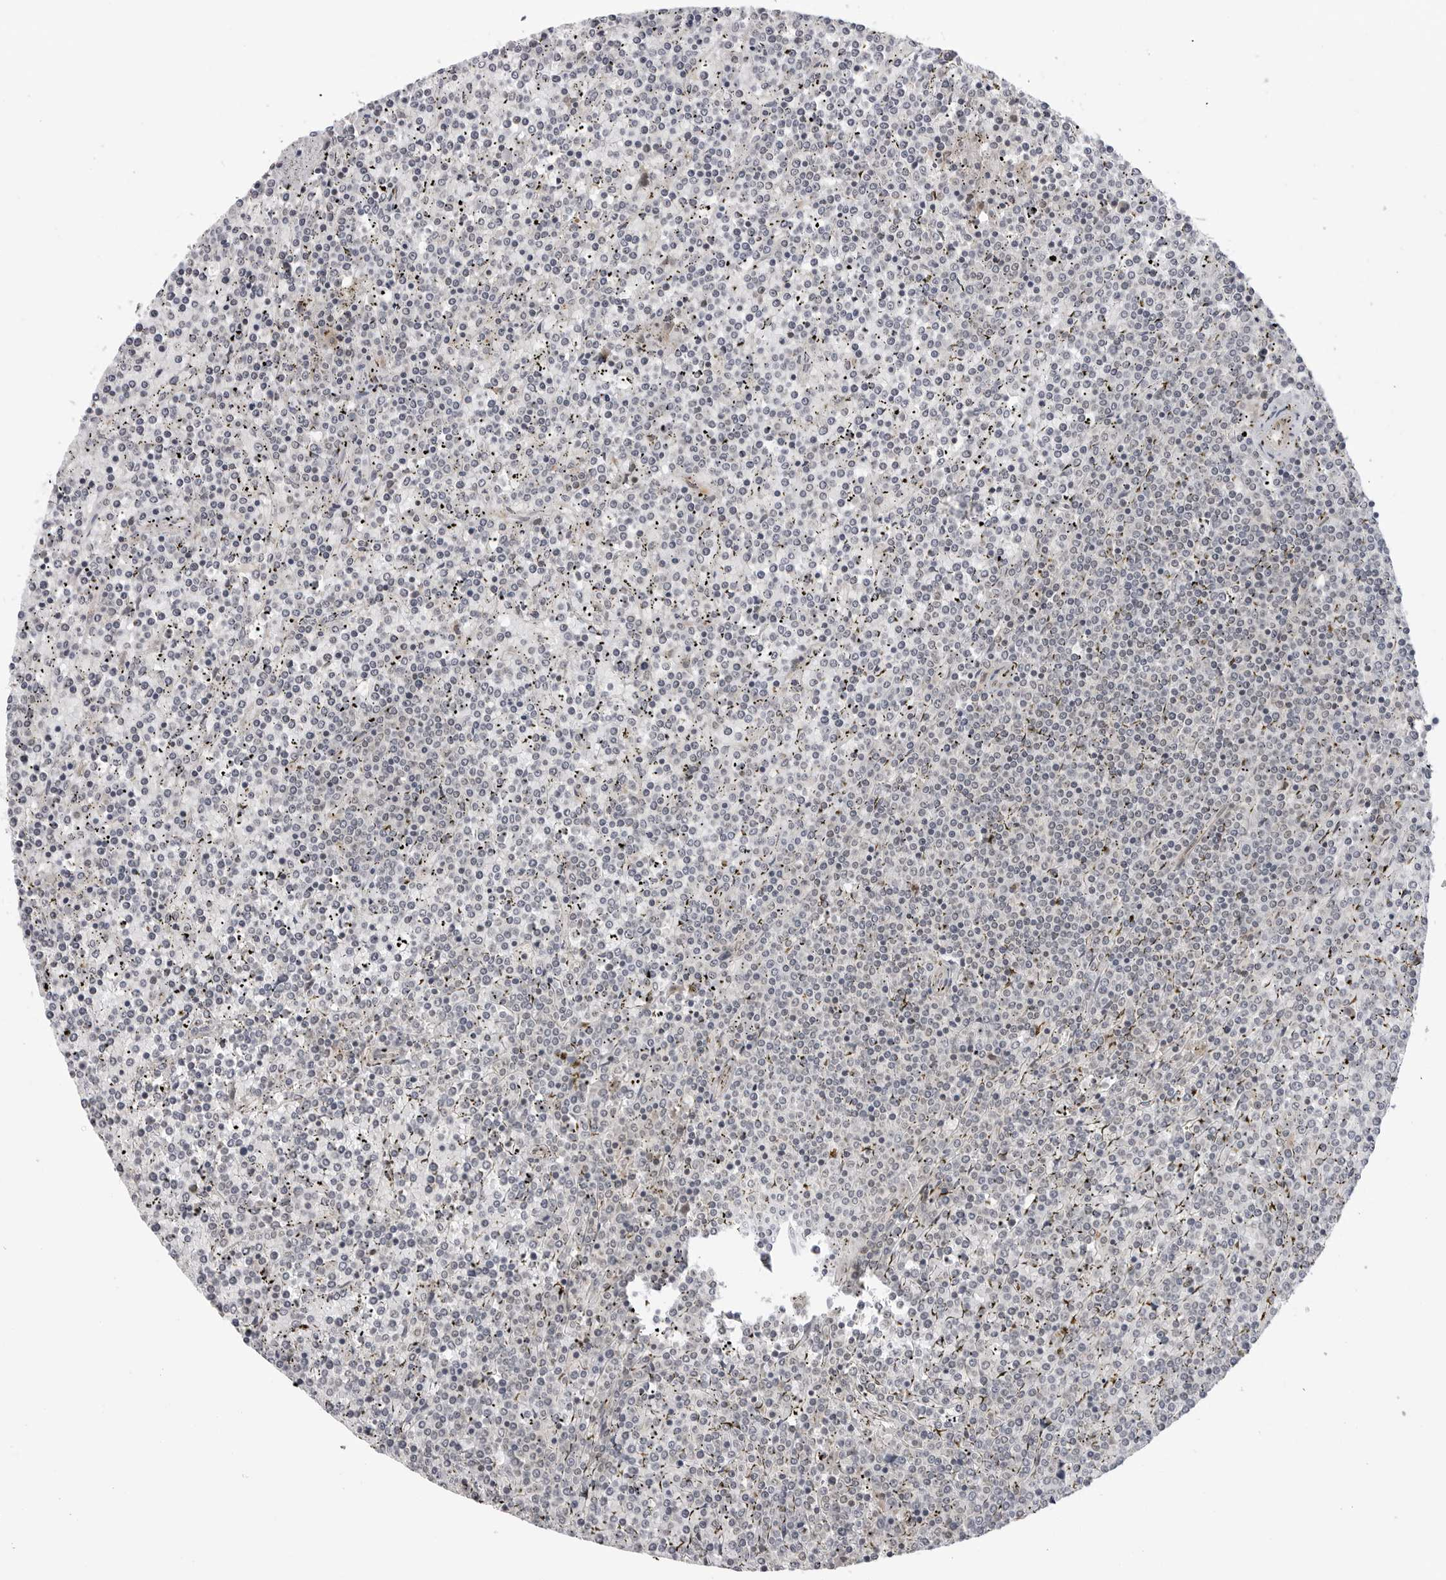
{"staining": {"intensity": "weak", "quantity": "<25%", "location": "cytoplasmic/membranous"}, "tissue": "lymphoma", "cell_type": "Tumor cells", "image_type": "cancer", "snomed": [{"axis": "morphology", "description": "Malignant lymphoma, non-Hodgkin's type, Low grade"}, {"axis": "topography", "description": "Spleen"}], "caption": "Immunohistochemistry (IHC) of human lymphoma demonstrates no positivity in tumor cells.", "gene": "ADAMTS5", "patient": {"sex": "female", "age": 19}}